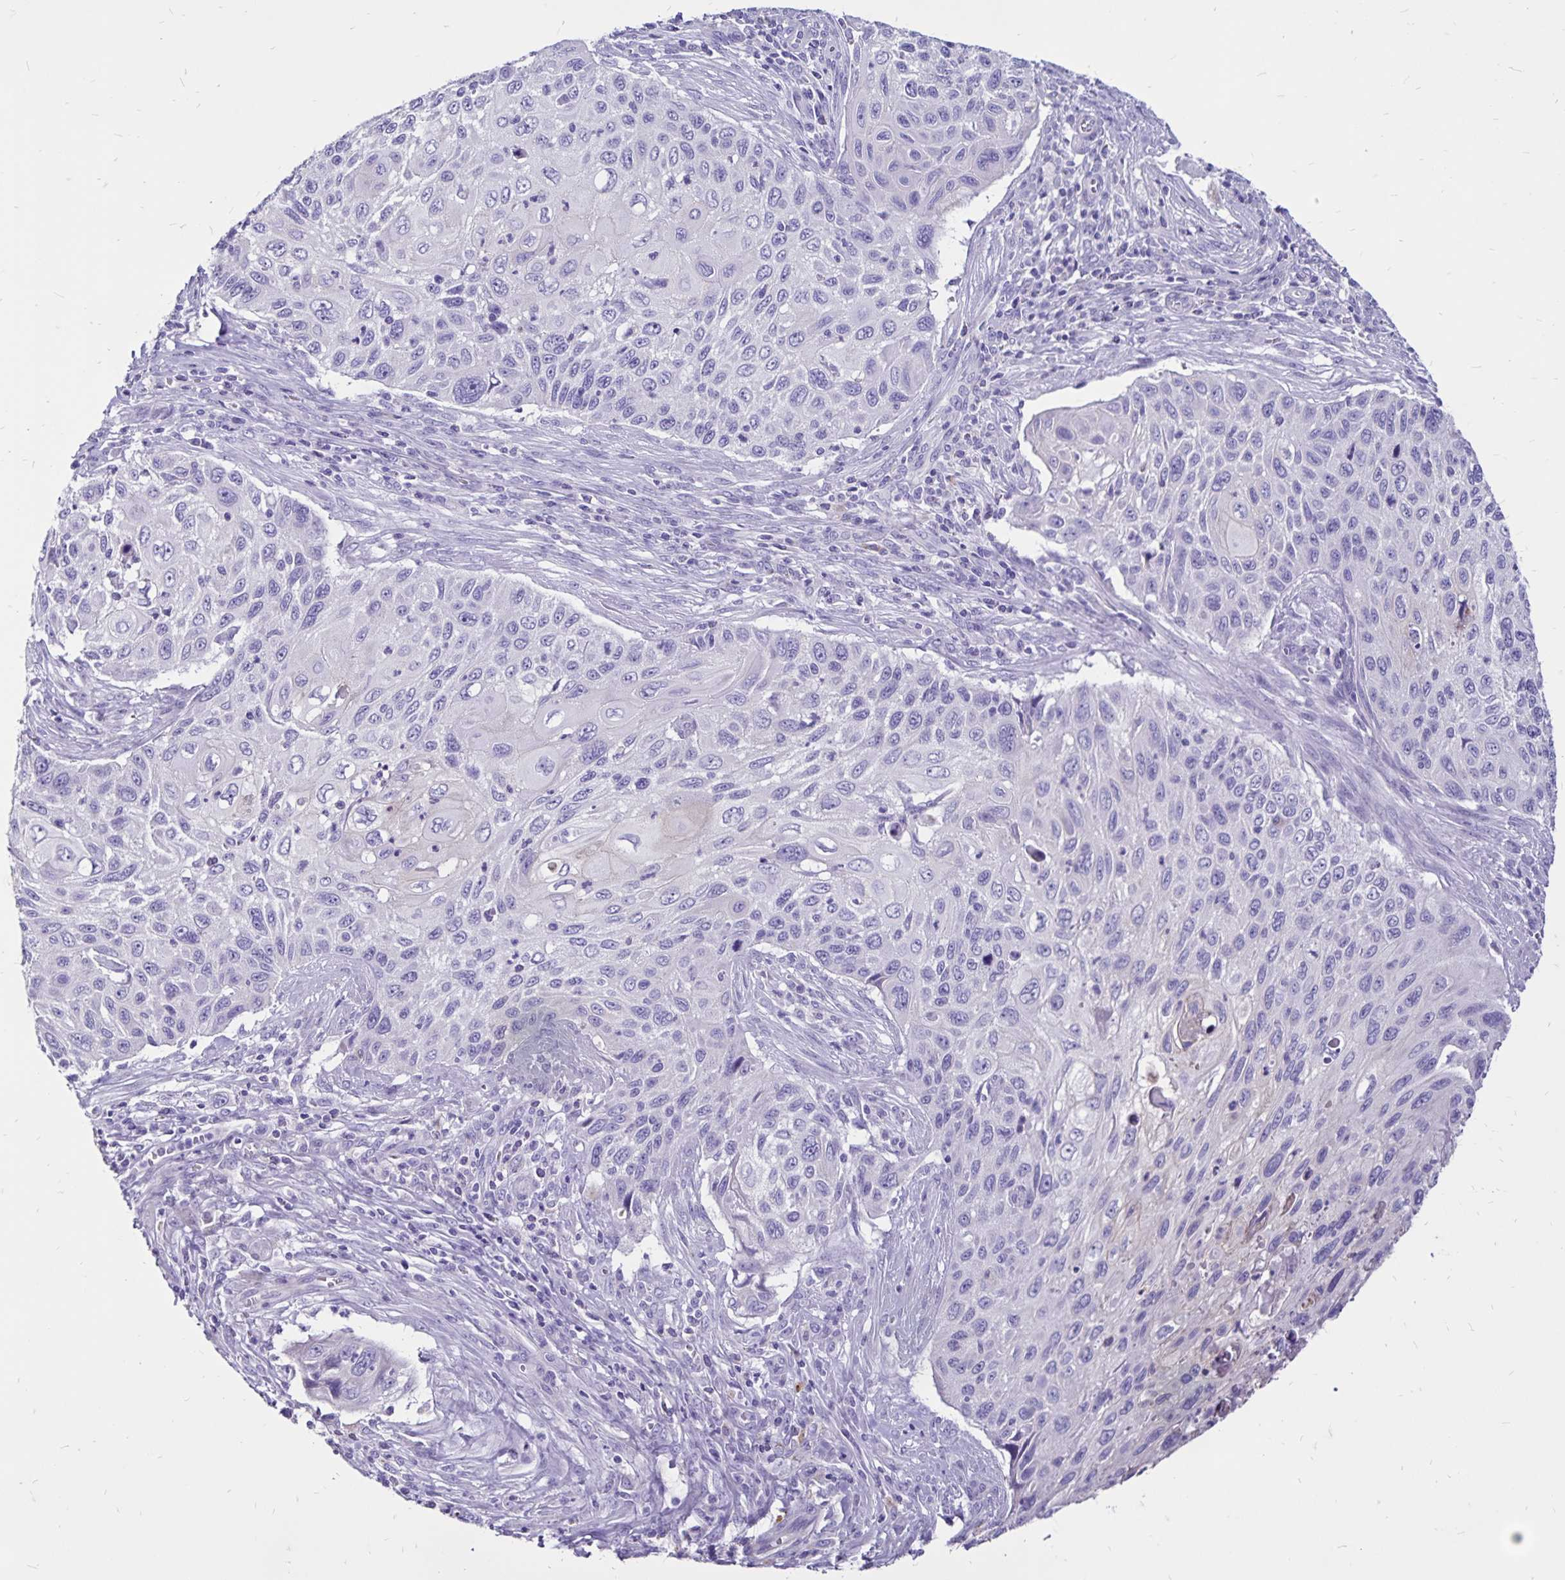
{"staining": {"intensity": "negative", "quantity": "none", "location": "none"}, "tissue": "cervical cancer", "cell_type": "Tumor cells", "image_type": "cancer", "snomed": [{"axis": "morphology", "description": "Squamous cell carcinoma, NOS"}, {"axis": "topography", "description": "Cervix"}], "caption": "Immunohistochemistry of human squamous cell carcinoma (cervical) demonstrates no positivity in tumor cells.", "gene": "EVPL", "patient": {"sex": "female", "age": 70}}